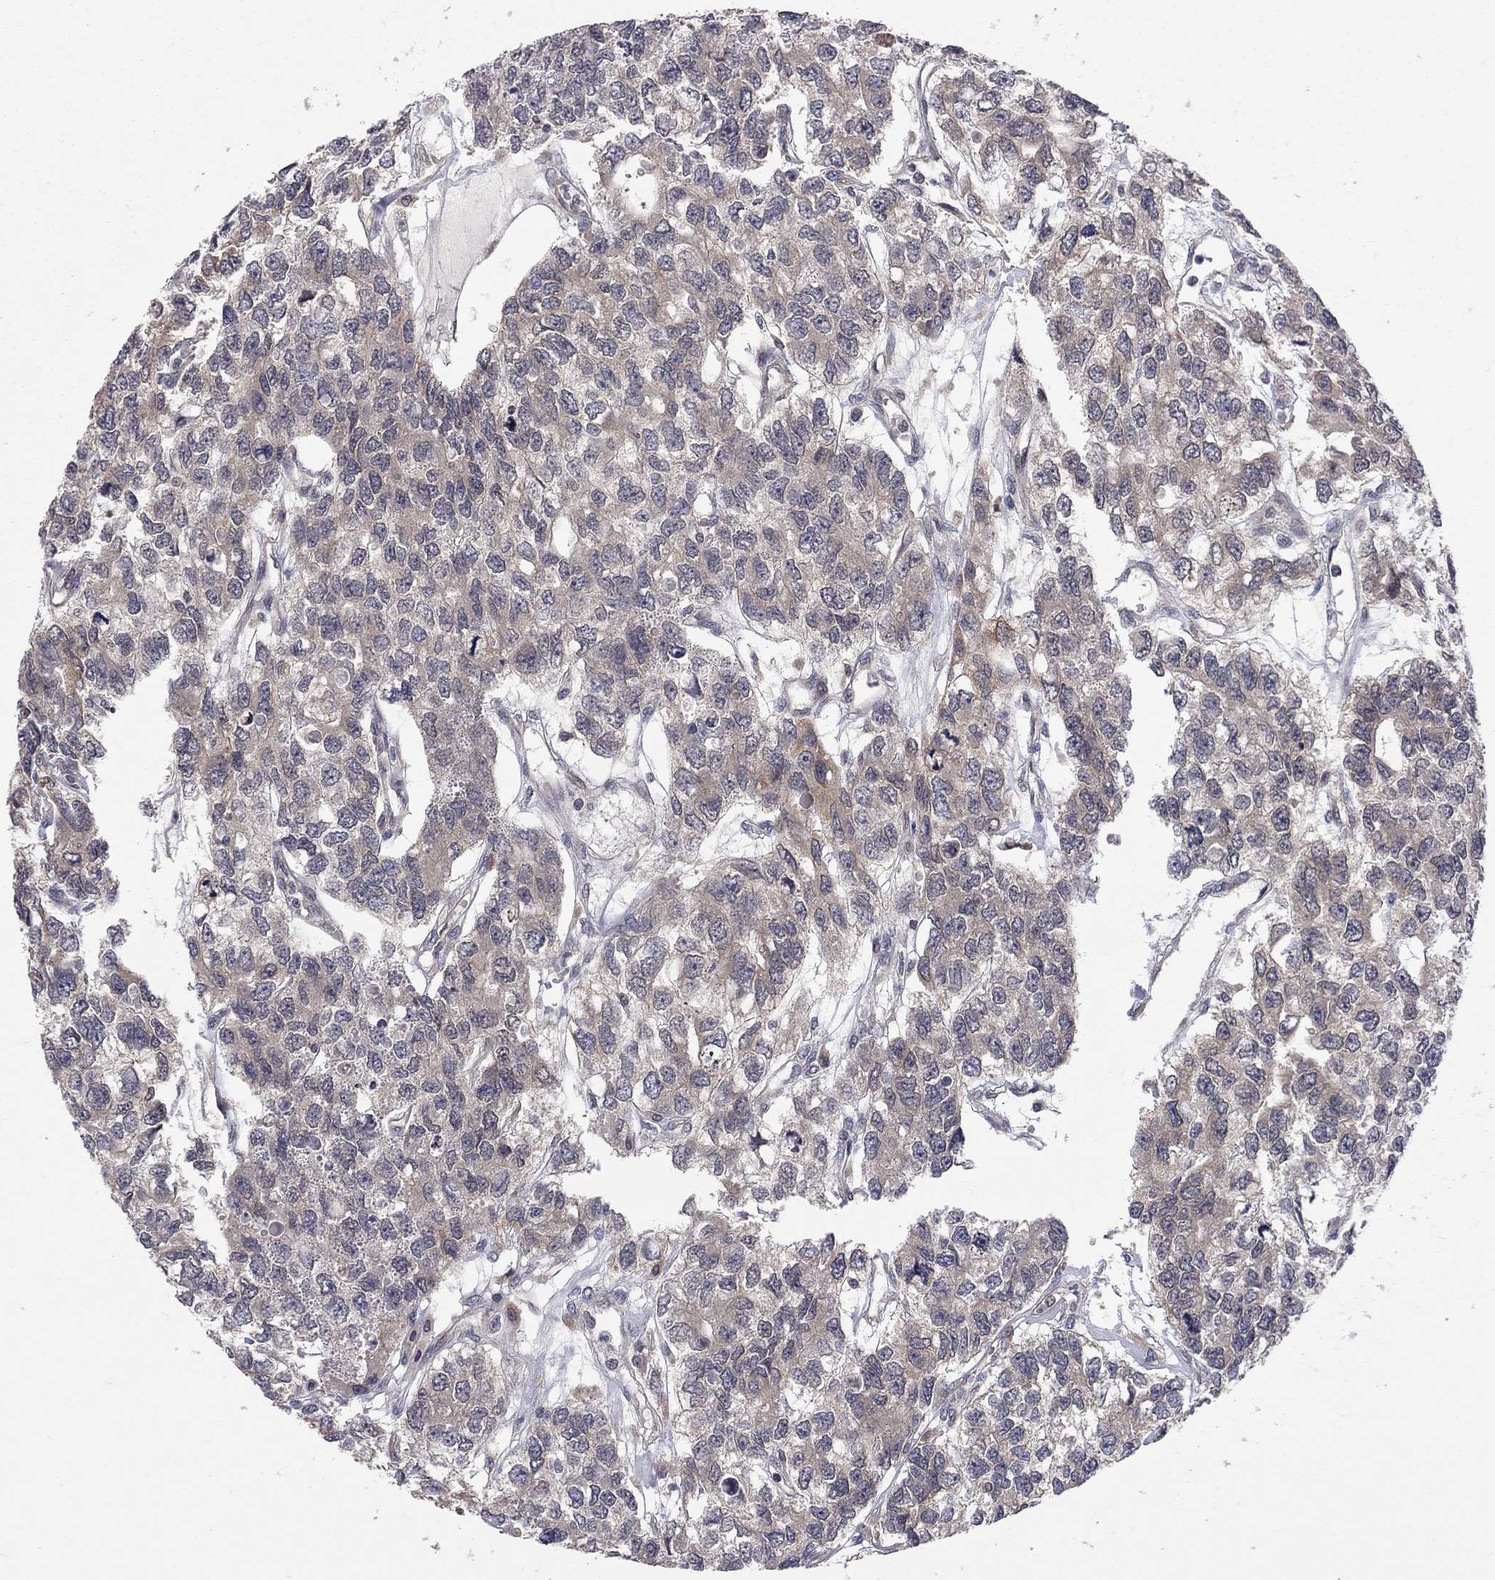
{"staining": {"intensity": "moderate", "quantity": "25%-75%", "location": "cytoplasmic/membranous"}, "tissue": "testis cancer", "cell_type": "Tumor cells", "image_type": "cancer", "snomed": [{"axis": "morphology", "description": "Seminoma, NOS"}, {"axis": "topography", "description": "Testis"}], "caption": "Seminoma (testis) stained for a protein exhibits moderate cytoplasmic/membranous positivity in tumor cells.", "gene": "CNOT11", "patient": {"sex": "male", "age": 52}}